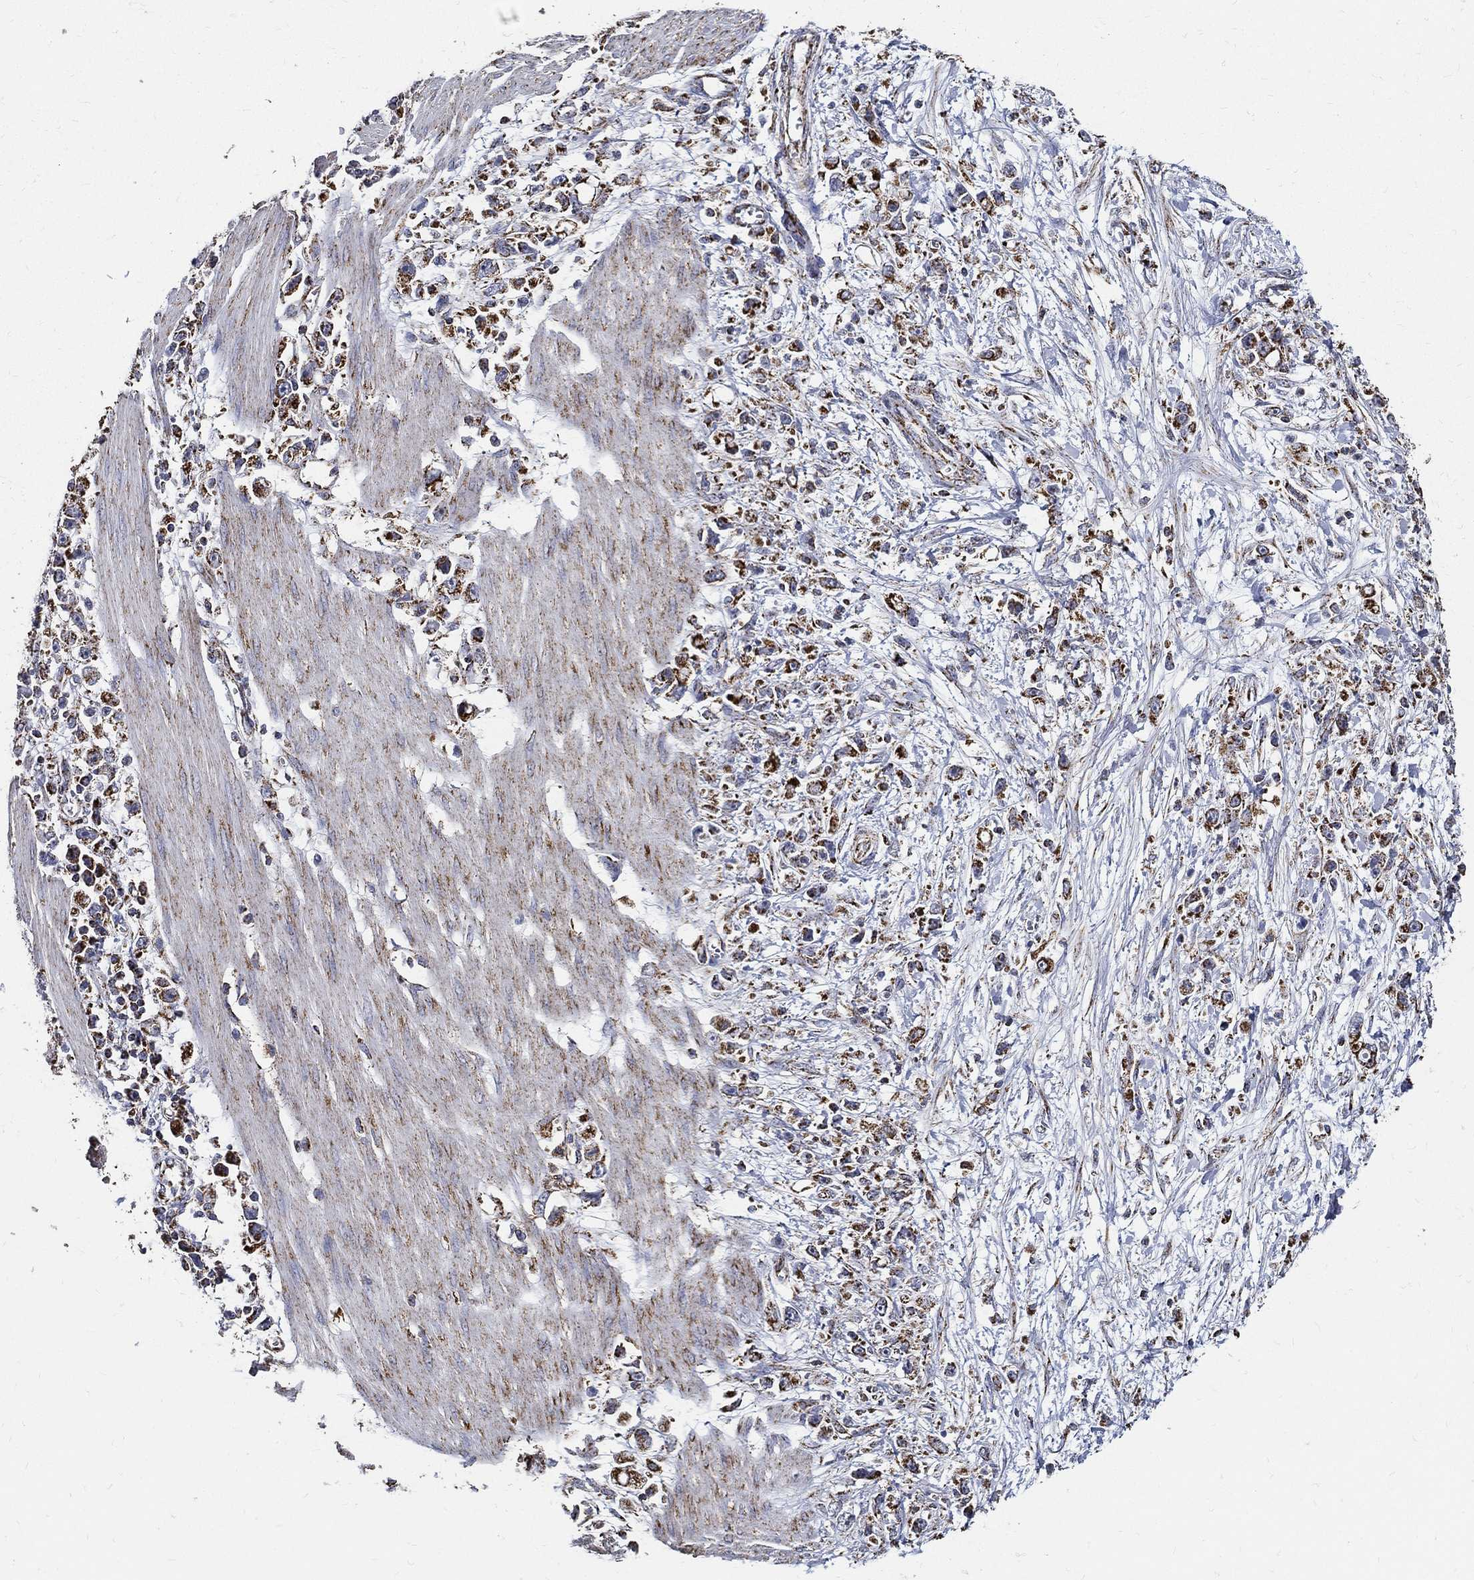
{"staining": {"intensity": "moderate", "quantity": "25%-75%", "location": "cytoplasmic/membranous"}, "tissue": "stomach cancer", "cell_type": "Tumor cells", "image_type": "cancer", "snomed": [{"axis": "morphology", "description": "Adenocarcinoma, NOS"}, {"axis": "topography", "description": "Stomach"}], "caption": "Immunohistochemical staining of stomach cancer (adenocarcinoma) shows medium levels of moderate cytoplasmic/membranous protein expression in about 25%-75% of tumor cells.", "gene": "NDUFAB1", "patient": {"sex": "female", "age": 59}}